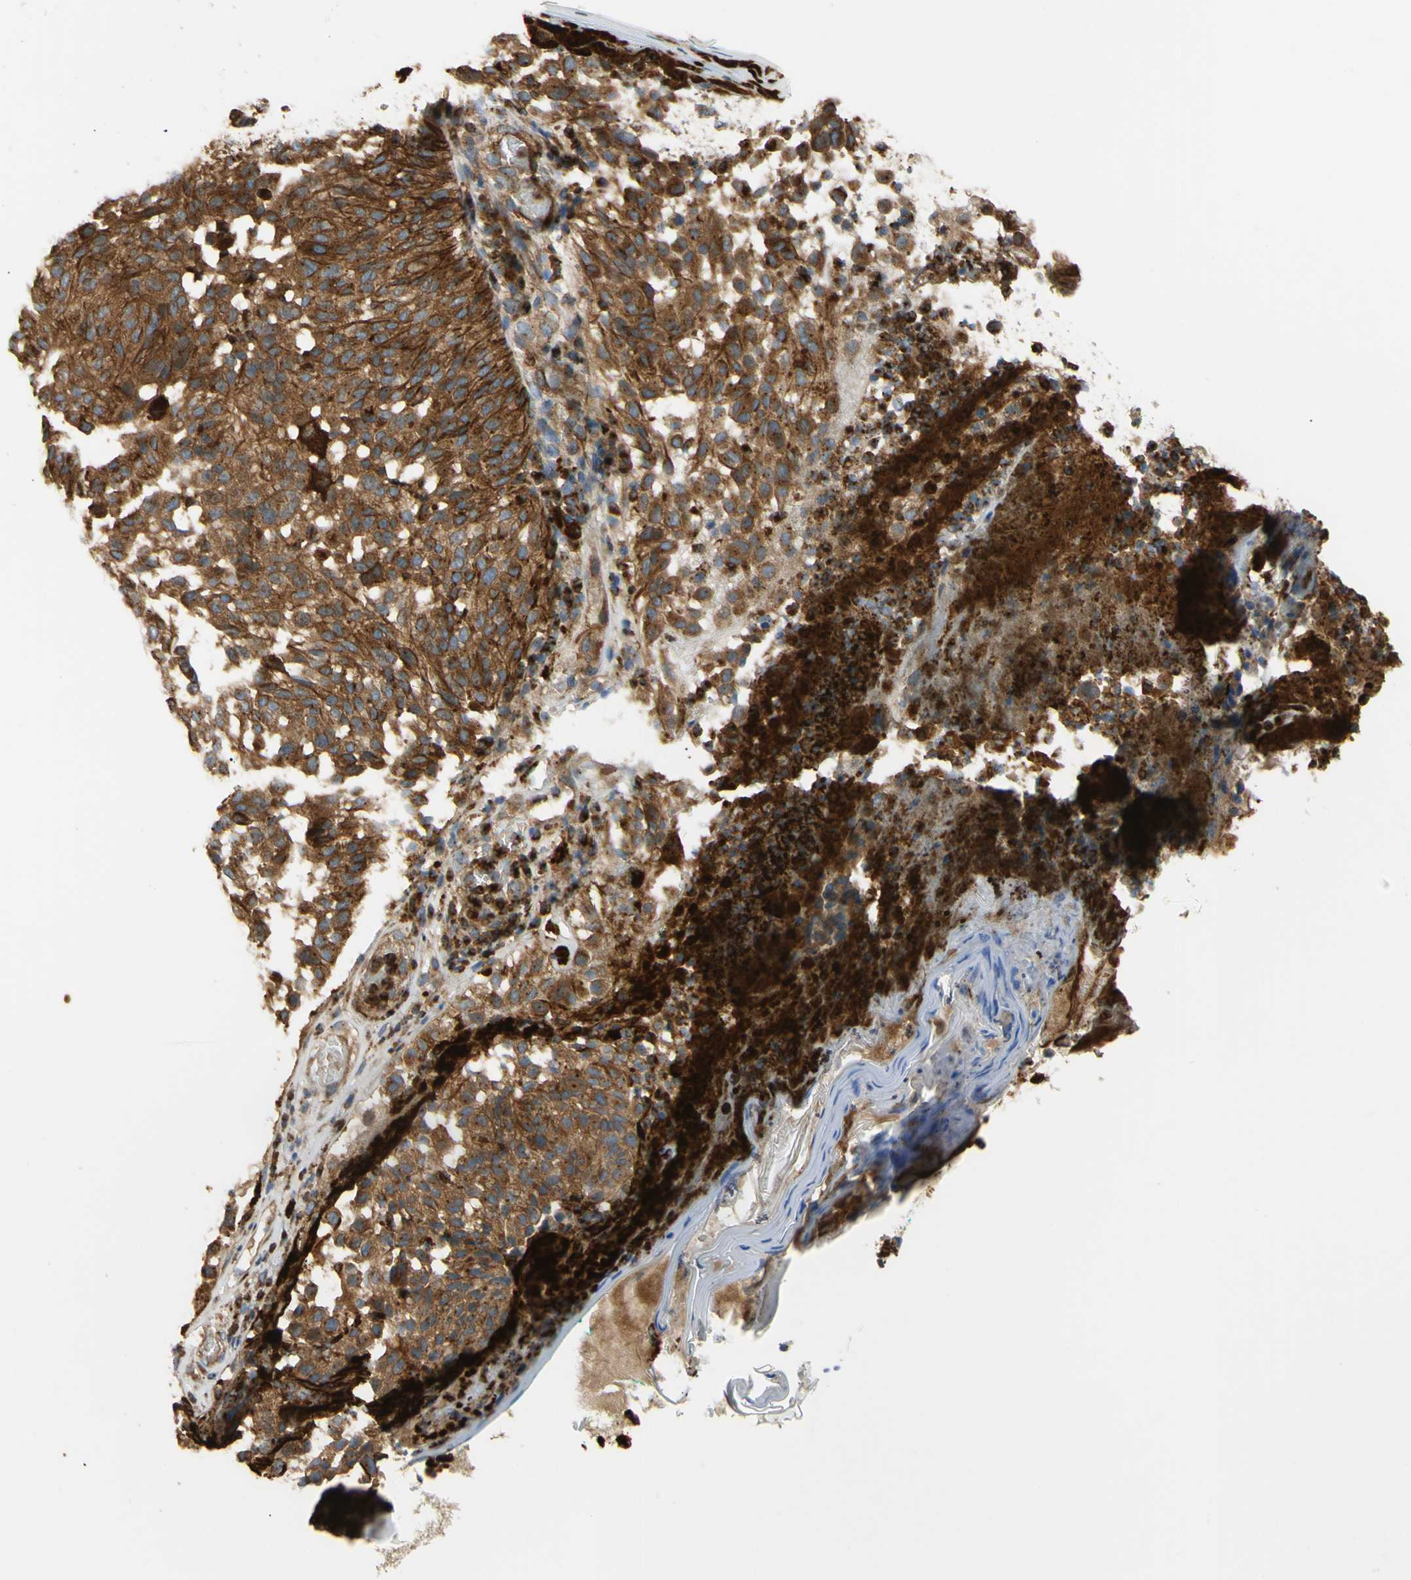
{"staining": {"intensity": "strong", "quantity": ">75%", "location": "cytoplasmic/membranous"}, "tissue": "melanoma", "cell_type": "Tumor cells", "image_type": "cancer", "snomed": [{"axis": "morphology", "description": "Malignant melanoma, NOS"}, {"axis": "topography", "description": "Skin"}], "caption": "Melanoma stained for a protein (brown) exhibits strong cytoplasmic/membranous positive expression in about >75% of tumor cells.", "gene": "TUBG2", "patient": {"sex": "female", "age": 46}}